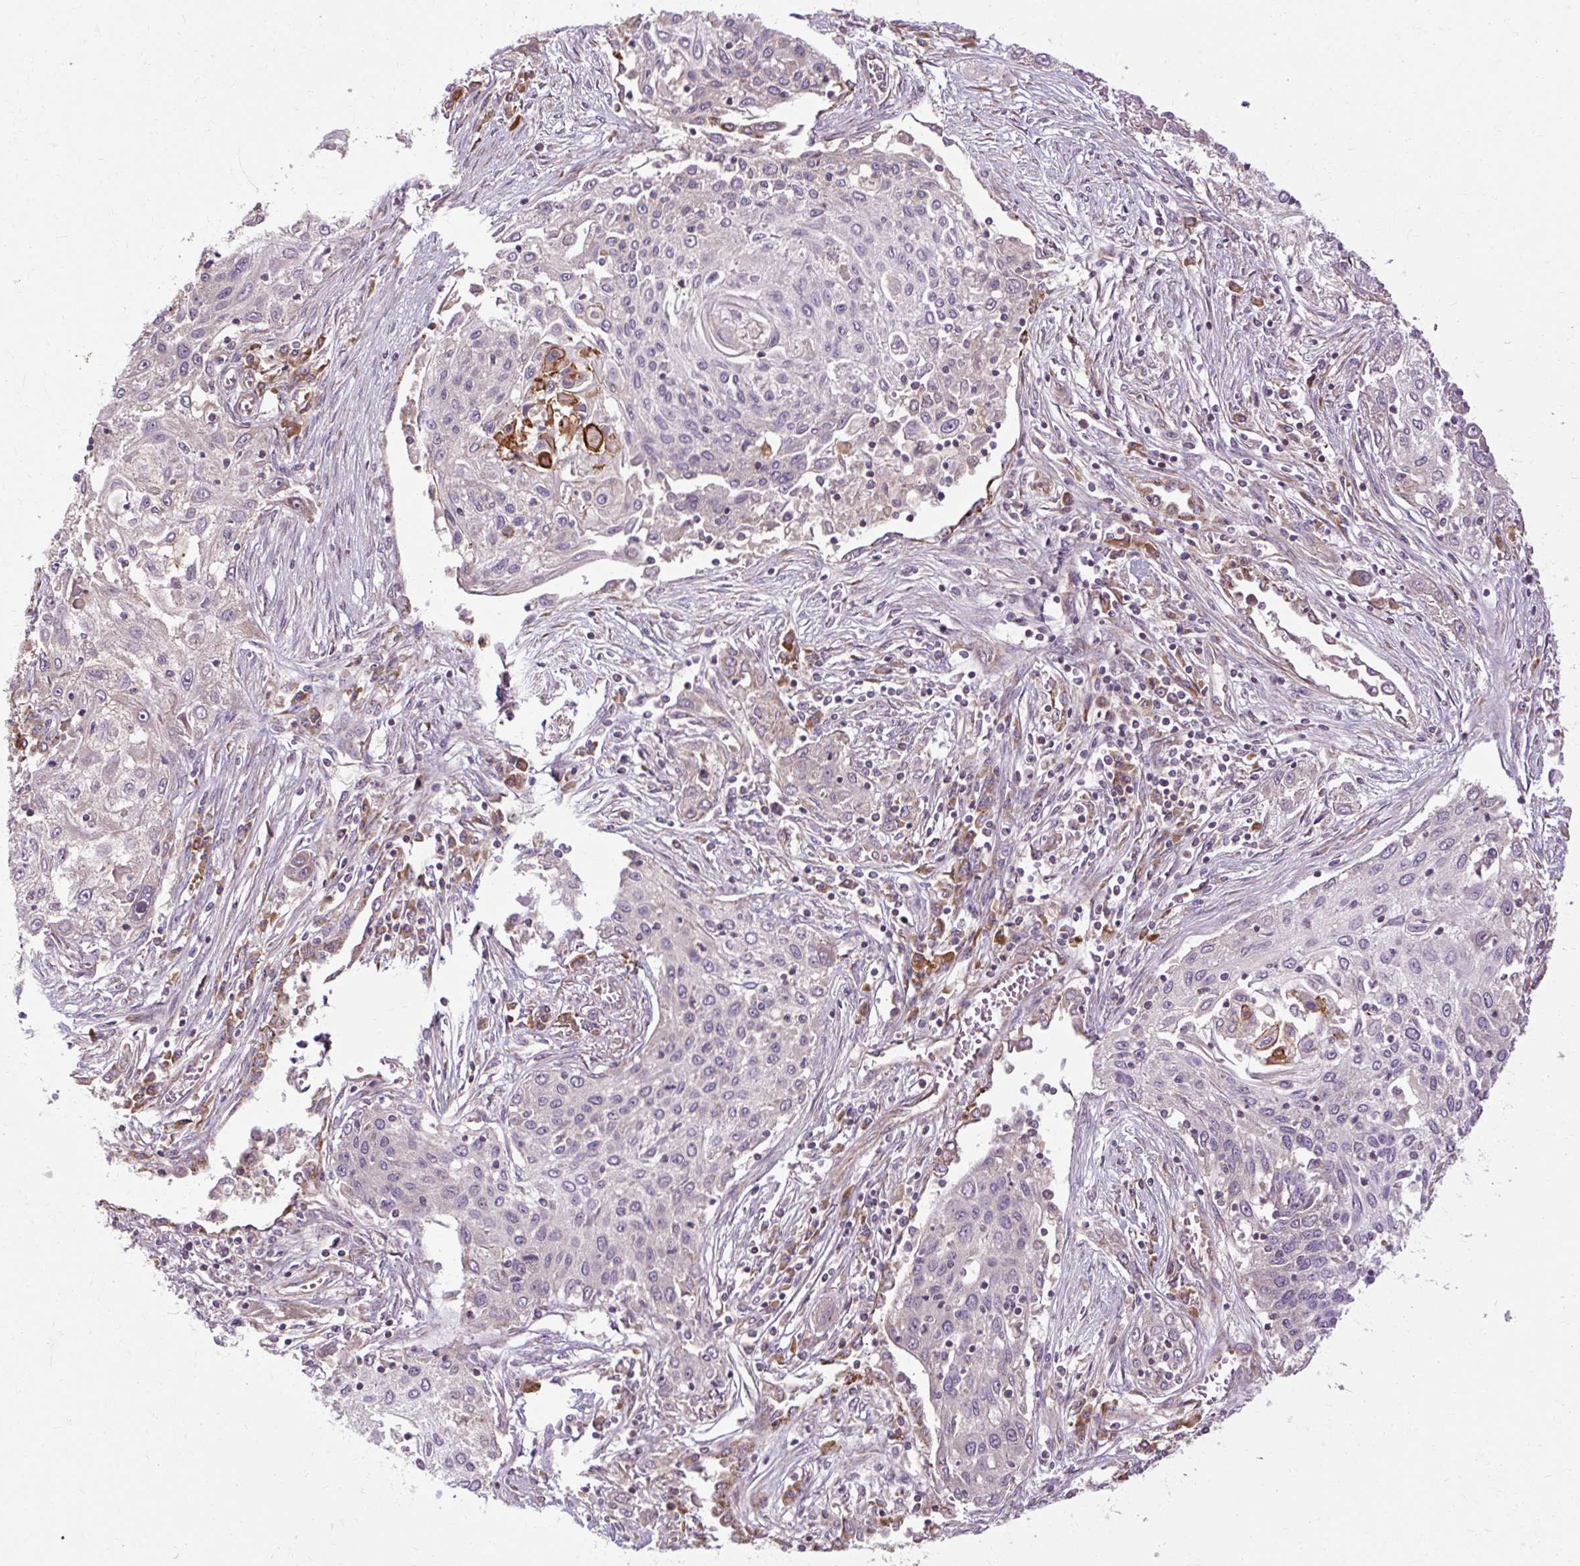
{"staining": {"intensity": "negative", "quantity": "none", "location": "none"}, "tissue": "lung cancer", "cell_type": "Tumor cells", "image_type": "cancer", "snomed": [{"axis": "morphology", "description": "Squamous cell carcinoma, NOS"}, {"axis": "topography", "description": "Lung"}], "caption": "Lung cancer stained for a protein using immunohistochemistry displays no expression tumor cells.", "gene": "FLRT1", "patient": {"sex": "female", "age": 69}}